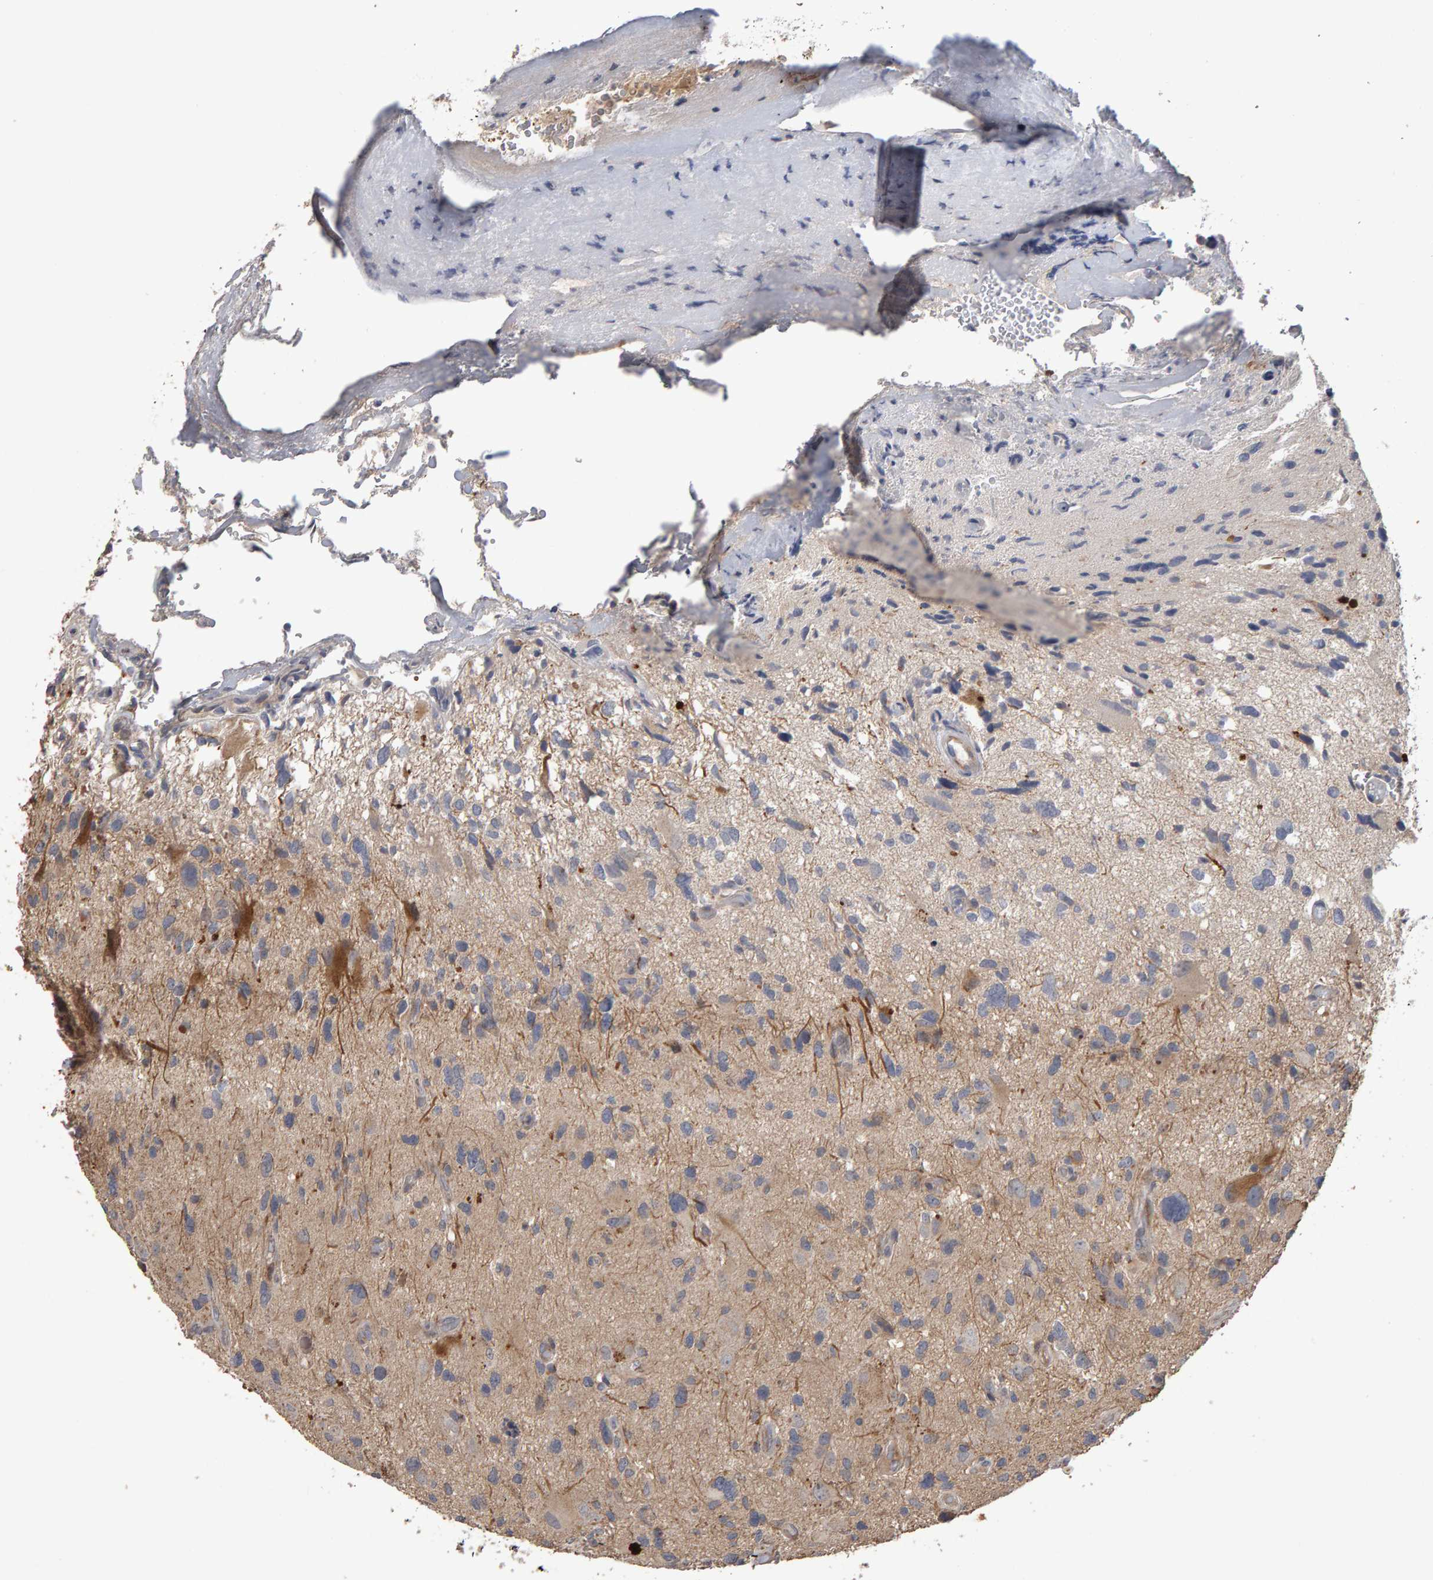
{"staining": {"intensity": "negative", "quantity": "none", "location": "none"}, "tissue": "glioma", "cell_type": "Tumor cells", "image_type": "cancer", "snomed": [{"axis": "morphology", "description": "Glioma, malignant, High grade"}, {"axis": "topography", "description": "Brain"}], "caption": "IHC histopathology image of malignant glioma (high-grade) stained for a protein (brown), which displays no staining in tumor cells.", "gene": "COASY", "patient": {"sex": "male", "age": 33}}